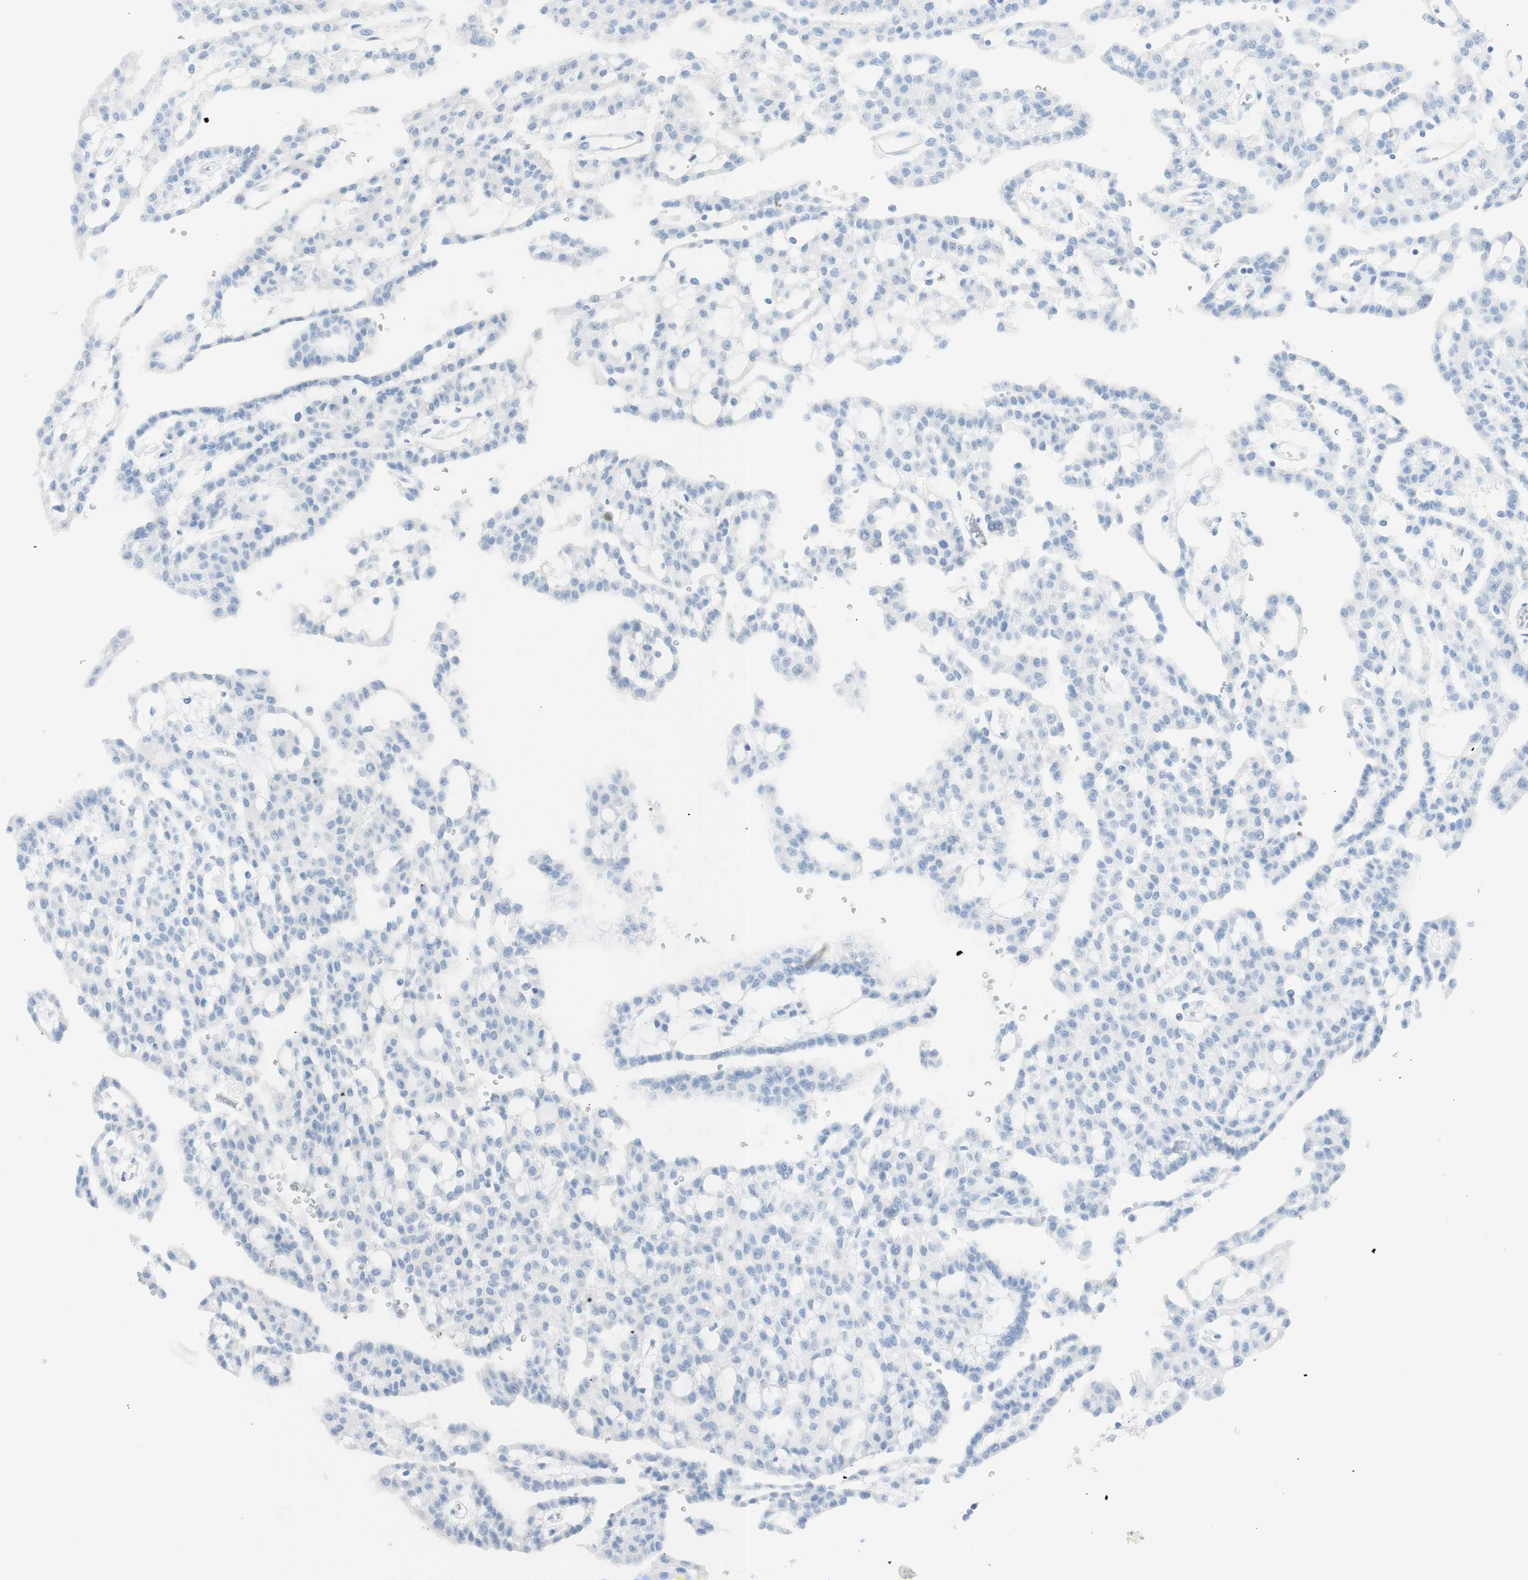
{"staining": {"intensity": "negative", "quantity": "none", "location": "none"}, "tissue": "renal cancer", "cell_type": "Tumor cells", "image_type": "cancer", "snomed": [{"axis": "morphology", "description": "Adenocarcinoma, NOS"}, {"axis": "topography", "description": "Kidney"}], "caption": "Image shows no protein staining in tumor cells of adenocarcinoma (renal) tissue.", "gene": "TPO", "patient": {"sex": "male", "age": 63}}